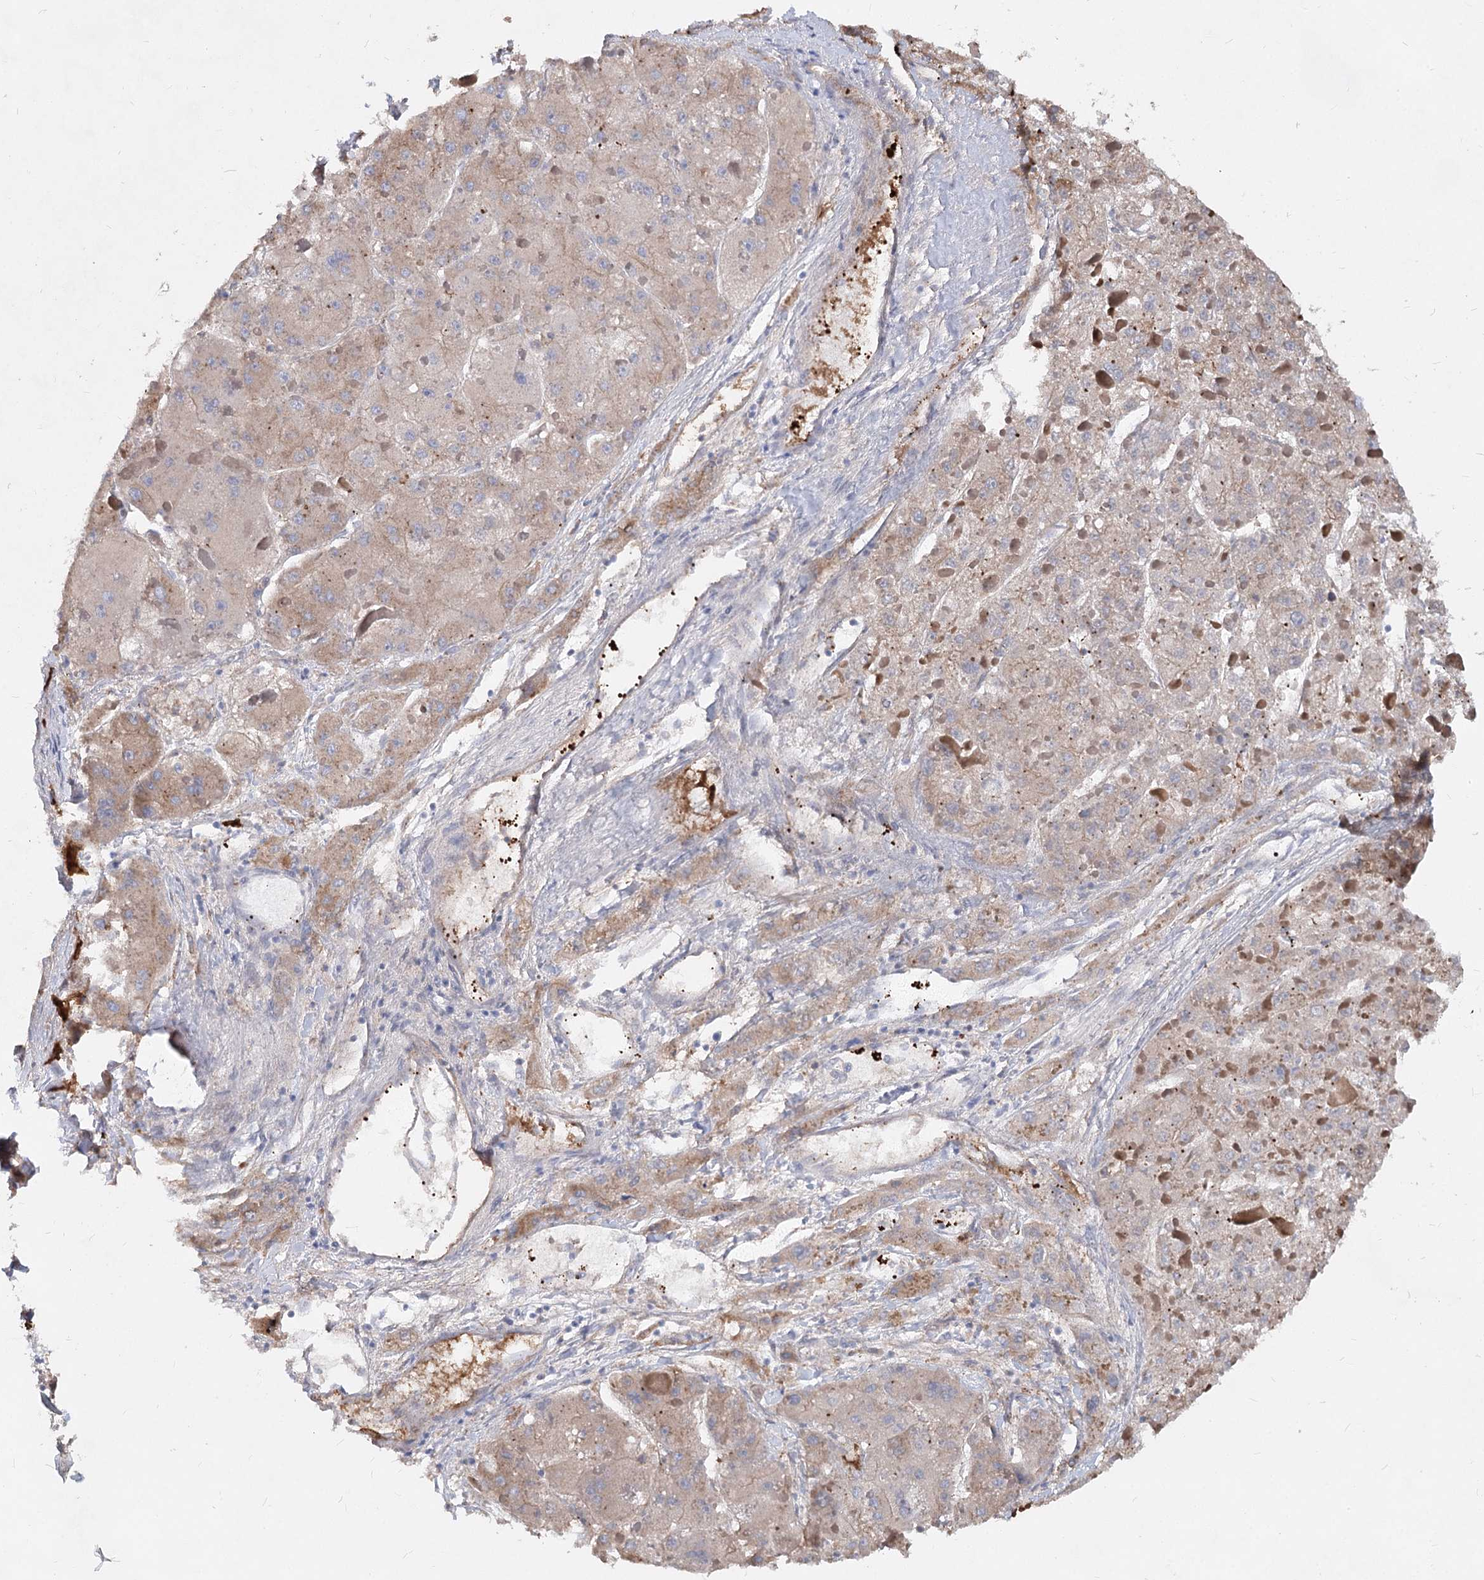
{"staining": {"intensity": "weak", "quantity": "<25%", "location": "cytoplasmic/membranous"}, "tissue": "liver cancer", "cell_type": "Tumor cells", "image_type": "cancer", "snomed": [{"axis": "morphology", "description": "Carcinoma, Hepatocellular, NOS"}, {"axis": "topography", "description": "Liver"}], "caption": "Tumor cells are negative for protein expression in human liver cancer. Brightfield microscopy of IHC stained with DAB (3,3'-diaminobenzidine) (brown) and hematoxylin (blue), captured at high magnification.", "gene": "TASOR2", "patient": {"sex": "female", "age": 73}}